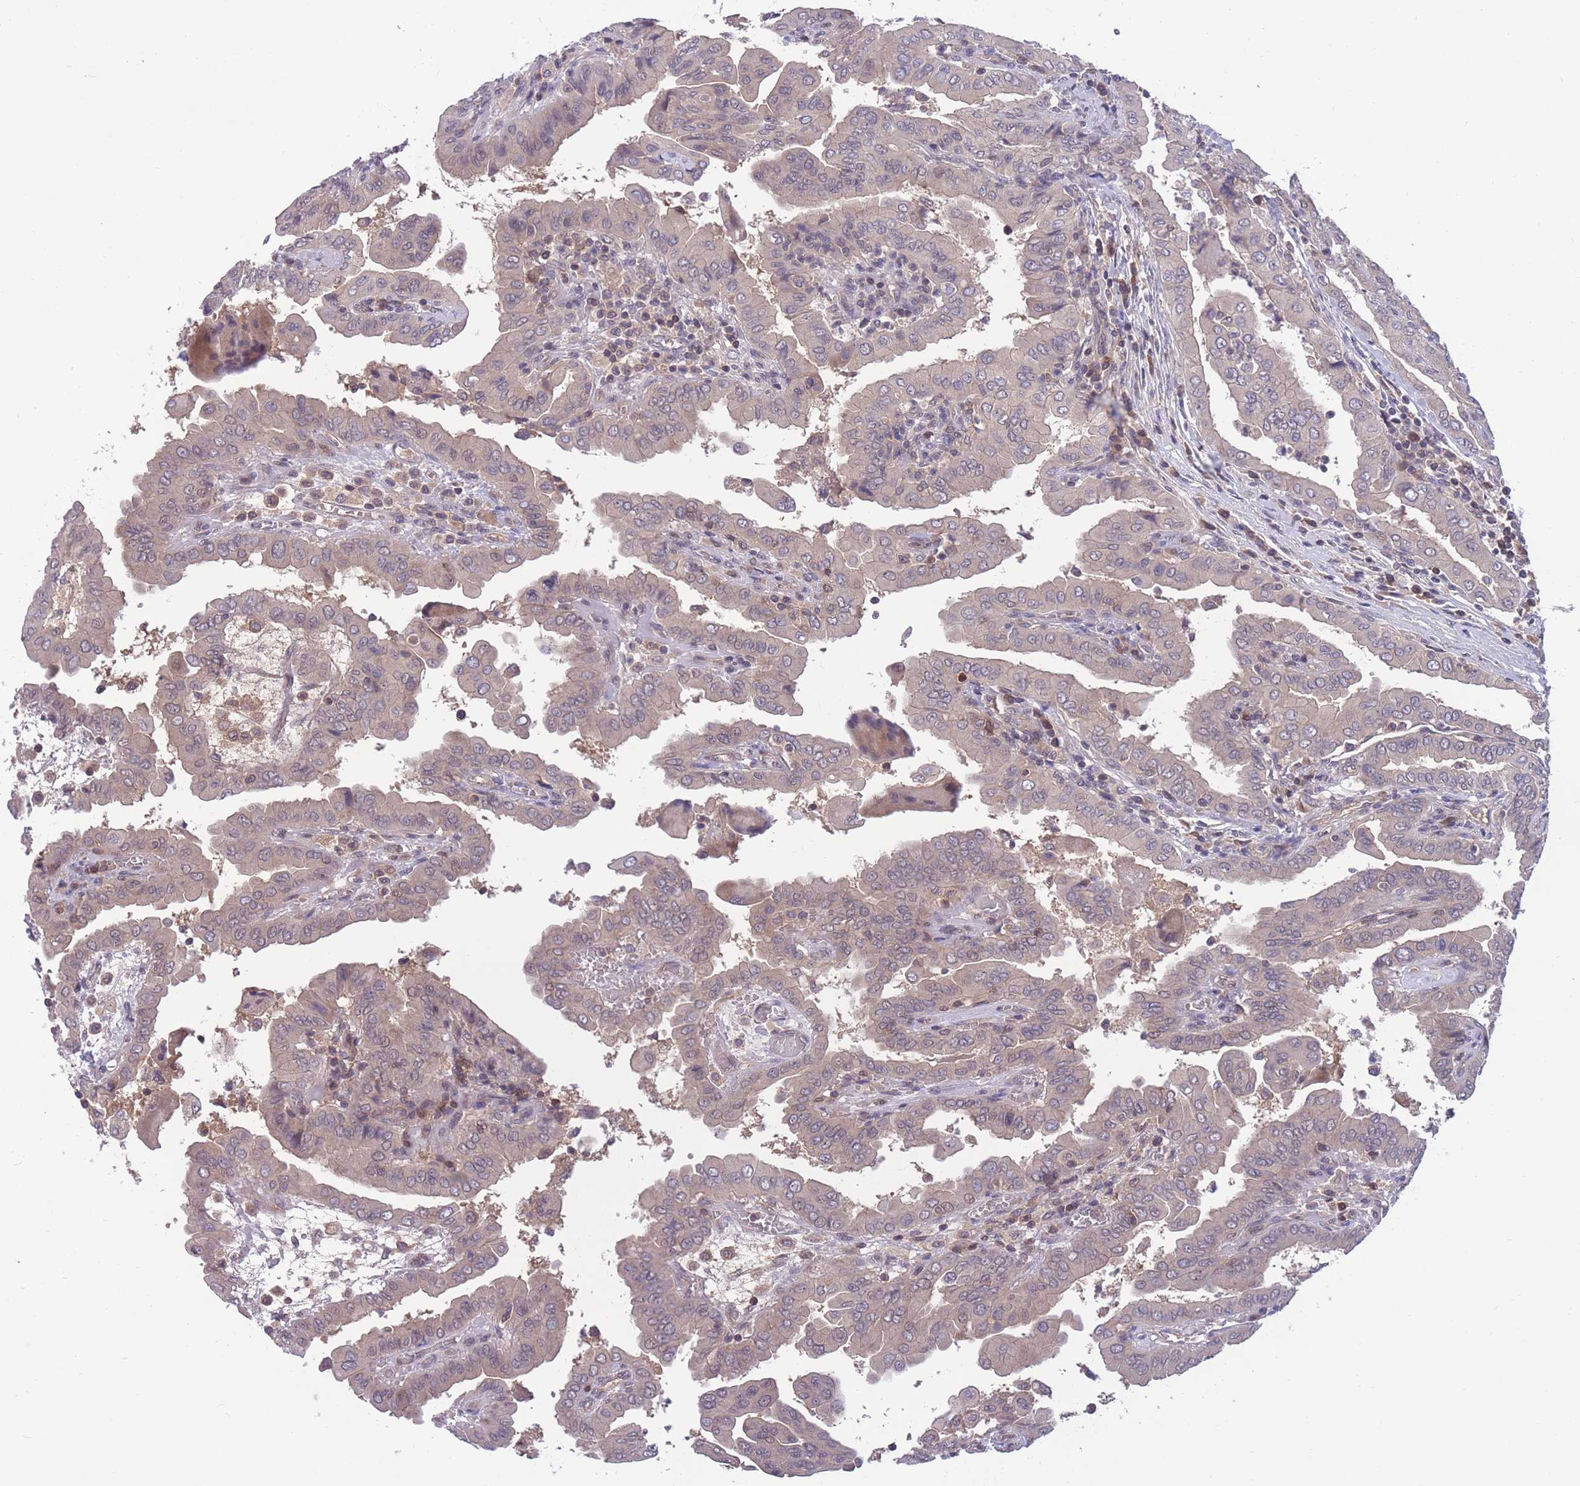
{"staining": {"intensity": "negative", "quantity": "none", "location": "none"}, "tissue": "thyroid cancer", "cell_type": "Tumor cells", "image_type": "cancer", "snomed": [{"axis": "morphology", "description": "Papillary adenocarcinoma, NOS"}, {"axis": "topography", "description": "Thyroid gland"}], "caption": "High magnification brightfield microscopy of thyroid papillary adenocarcinoma stained with DAB (3,3'-diaminobenzidine) (brown) and counterstained with hematoxylin (blue): tumor cells show no significant staining.", "gene": "UBE2N", "patient": {"sex": "male", "age": 33}}